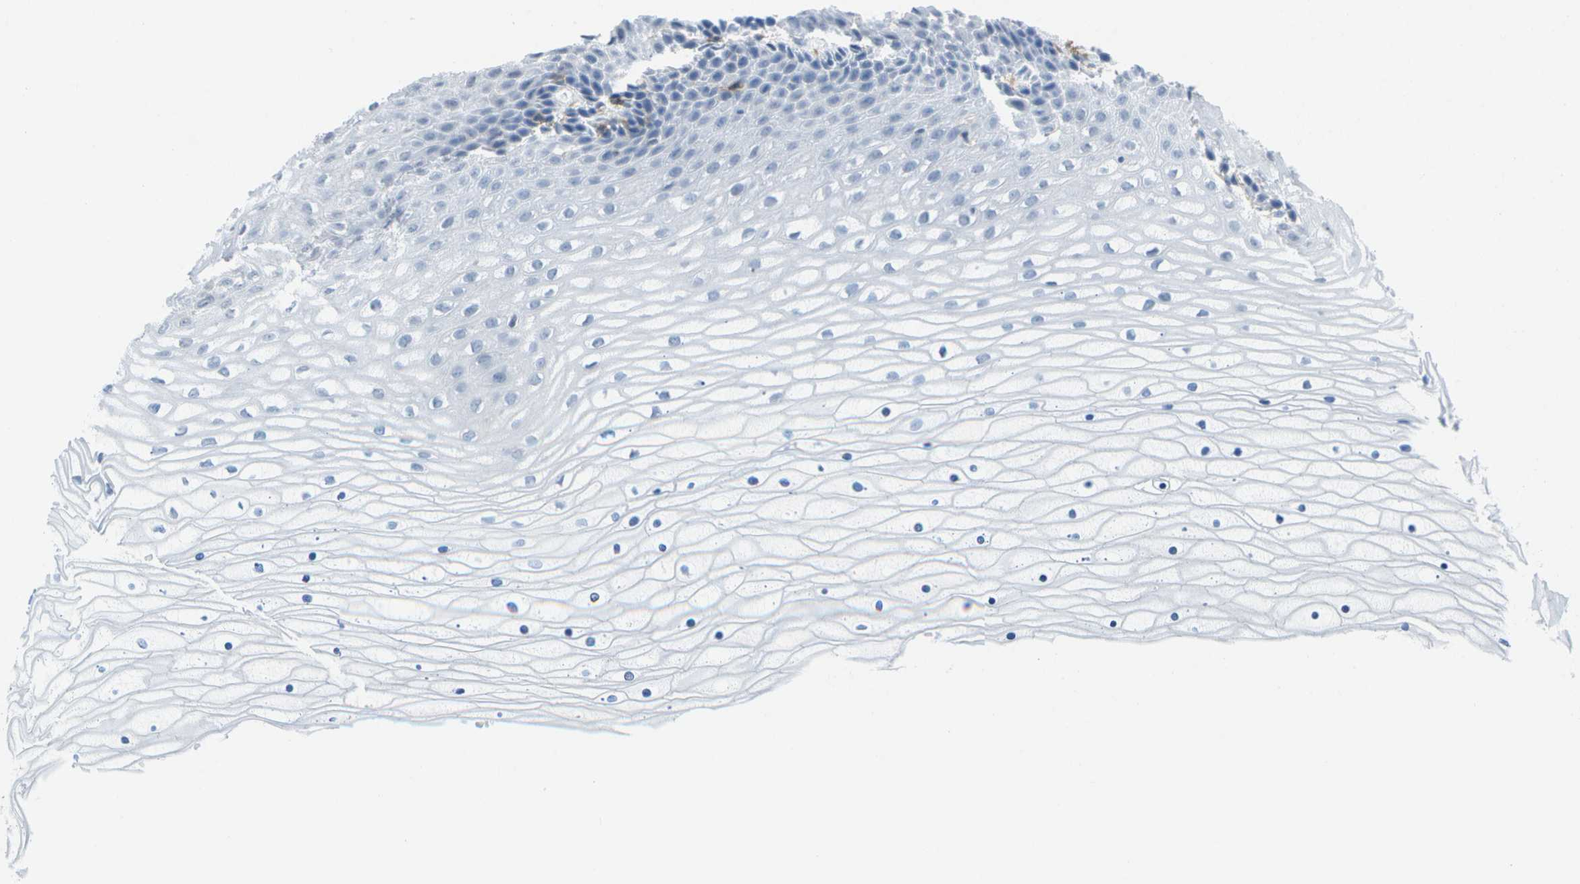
{"staining": {"intensity": "negative", "quantity": "none", "location": "none"}, "tissue": "cervix", "cell_type": "Glandular cells", "image_type": "normal", "snomed": [{"axis": "morphology", "description": "Normal tissue, NOS"}, {"axis": "topography", "description": "Cervix"}], "caption": "DAB (3,3'-diaminobenzidine) immunohistochemical staining of unremarkable human cervix demonstrates no significant positivity in glandular cells.", "gene": "RCSD1", "patient": {"sex": "female", "age": 39}}